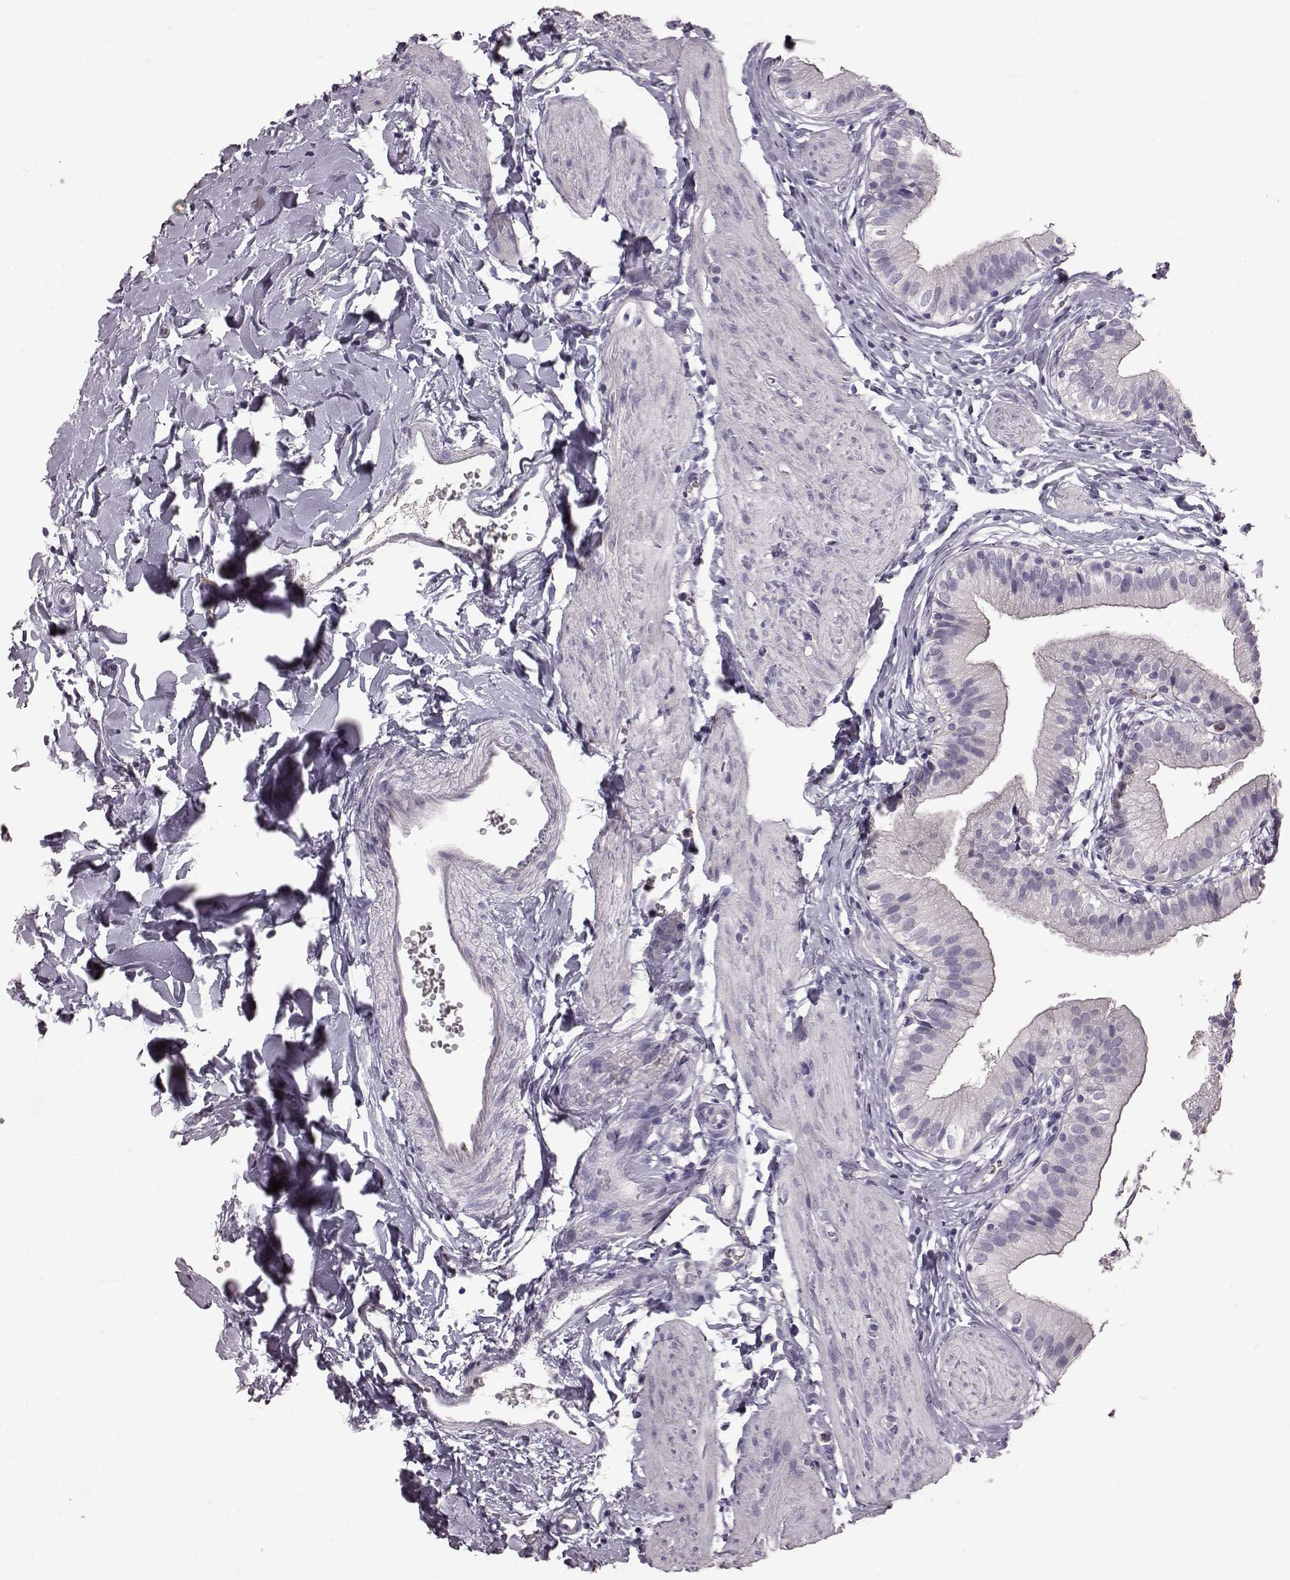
{"staining": {"intensity": "negative", "quantity": "none", "location": "none"}, "tissue": "gallbladder", "cell_type": "Glandular cells", "image_type": "normal", "snomed": [{"axis": "morphology", "description": "Normal tissue, NOS"}, {"axis": "topography", "description": "Gallbladder"}], "caption": "IHC photomicrograph of benign gallbladder stained for a protein (brown), which reveals no positivity in glandular cells. (DAB (3,3'-diaminobenzidine) immunohistochemistry with hematoxylin counter stain).", "gene": "FUT4", "patient": {"sex": "female", "age": 47}}